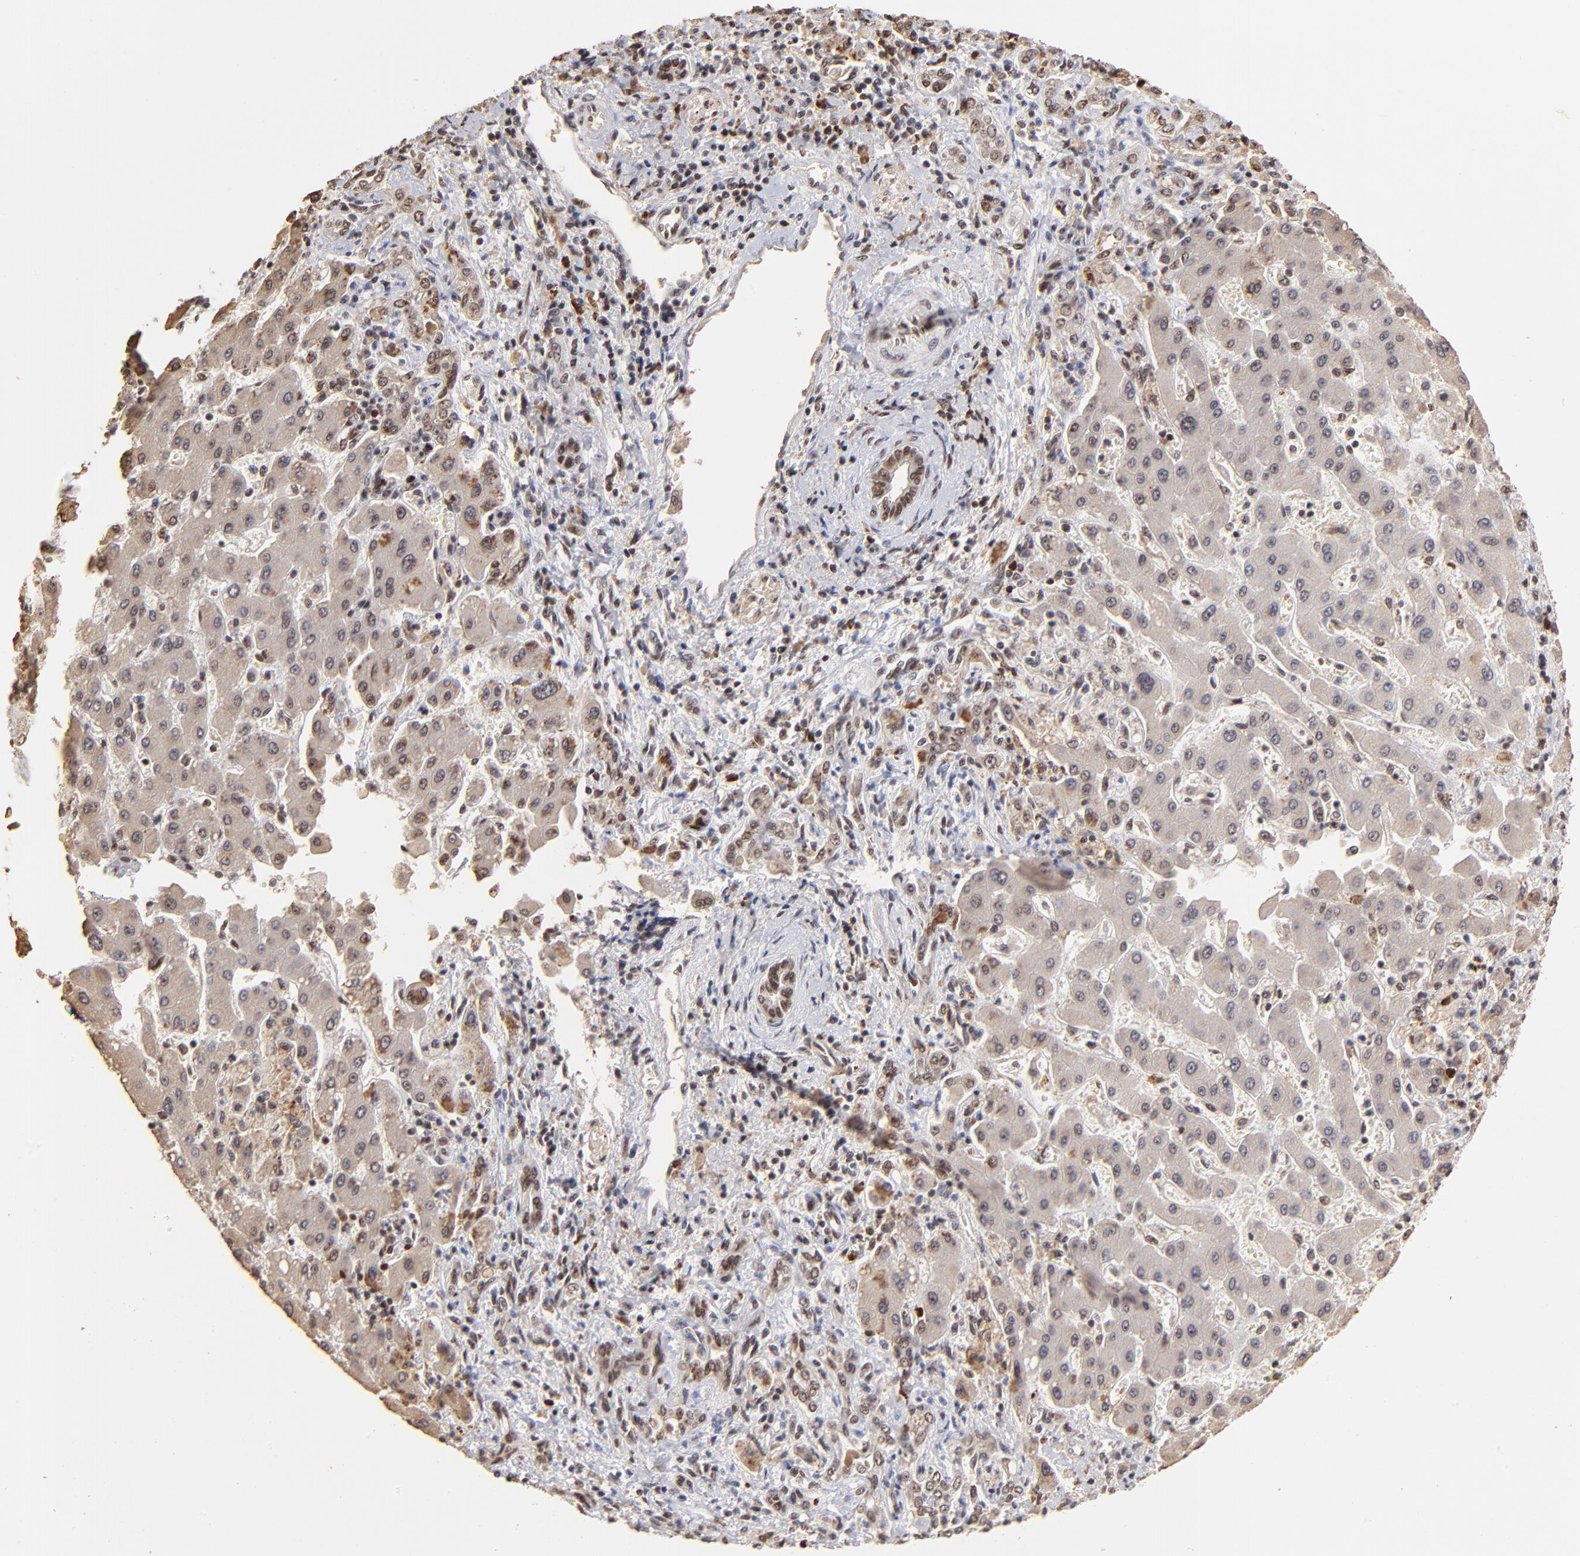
{"staining": {"intensity": "weak", "quantity": ">75%", "location": "cytoplasmic/membranous"}, "tissue": "liver cancer", "cell_type": "Tumor cells", "image_type": "cancer", "snomed": [{"axis": "morphology", "description": "Cholangiocarcinoma"}, {"axis": "topography", "description": "Liver"}], "caption": "The image reveals staining of liver cholangiocarcinoma, revealing weak cytoplasmic/membranous protein expression (brown color) within tumor cells. Using DAB (3,3'-diaminobenzidine) (brown) and hematoxylin (blue) stains, captured at high magnification using brightfield microscopy.", "gene": "ZNF146", "patient": {"sex": "male", "age": 50}}